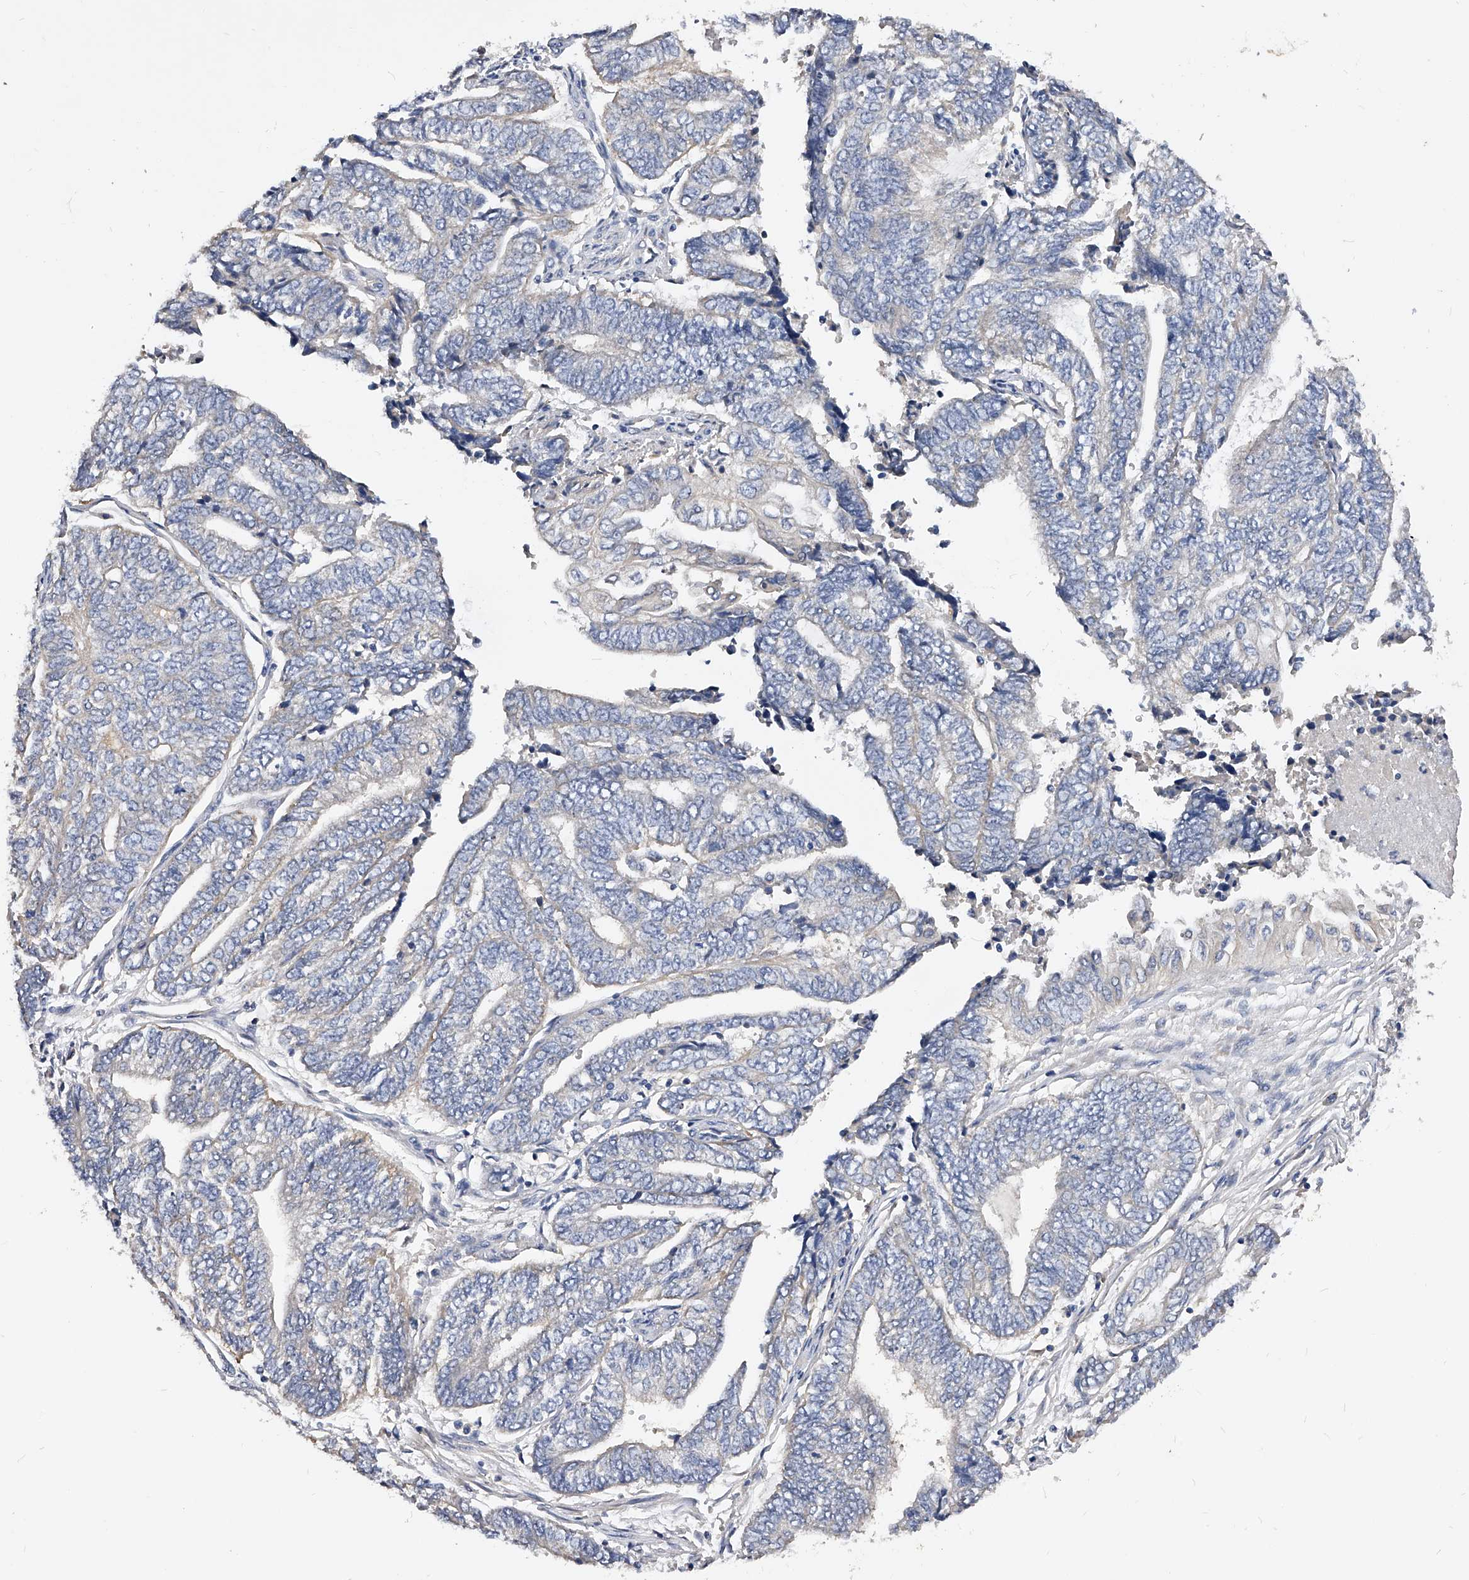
{"staining": {"intensity": "negative", "quantity": "none", "location": "none"}, "tissue": "endometrial cancer", "cell_type": "Tumor cells", "image_type": "cancer", "snomed": [{"axis": "morphology", "description": "Adenocarcinoma, NOS"}, {"axis": "topography", "description": "Uterus"}, {"axis": "topography", "description": "Endometrium"}], "caption": "This is an immunohistochemistry (IHC) micrograph of endometrial cancer (adenocarcinoma). There is no expression in tumor cells.", "gene": "ARL4C", "patient": {"sex": "female", "age": 70}}